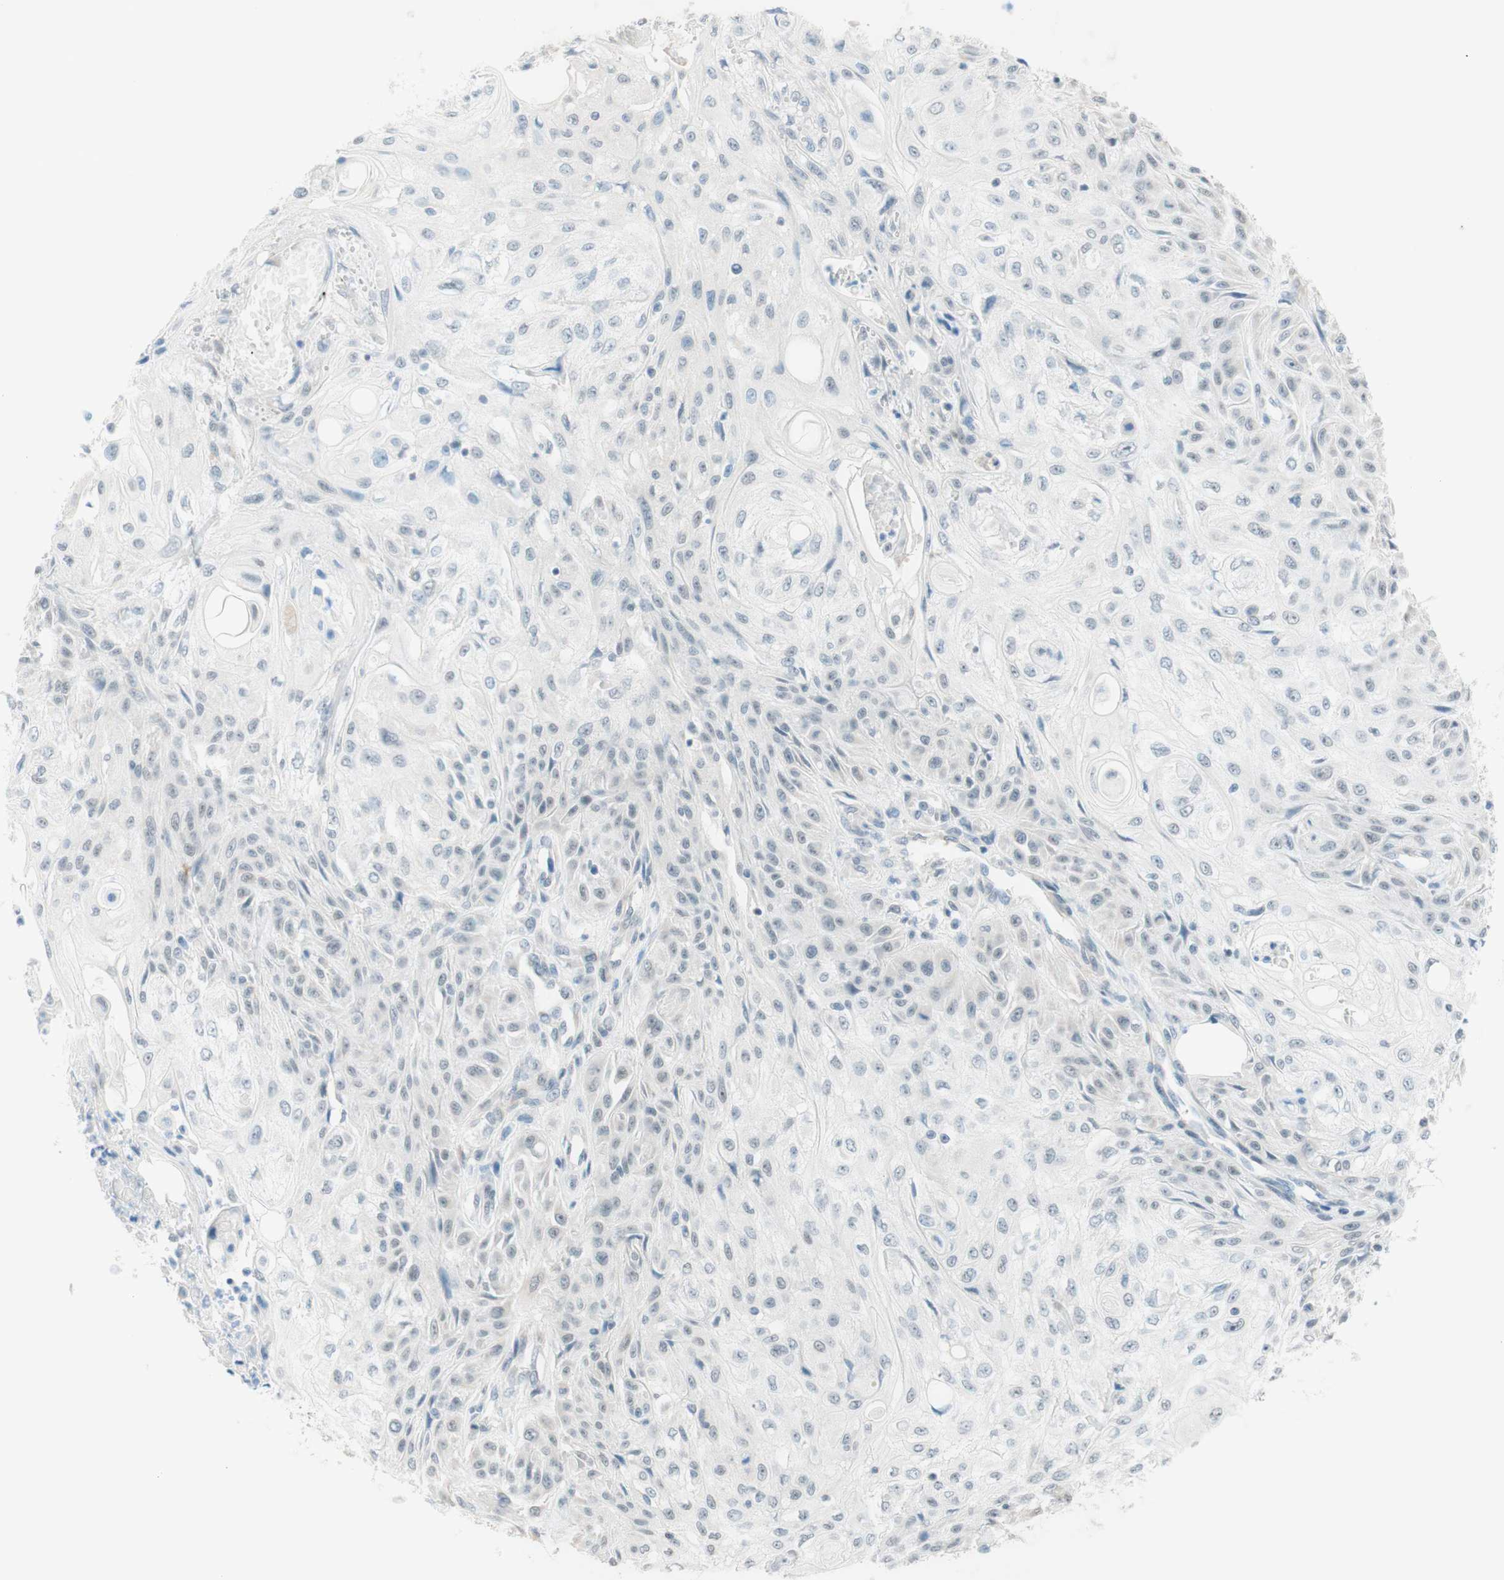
{"staining": {"intensity": "negative", "quantity": "none", "location": "none"}, "tissue": "skin cancer", "cell_type": "Tumor cells", "image_type": "cancer", "snomed": [{"axis": "morphology", "description": "Squamous cell carcinoma, NOS"}, {"axis": "topography", "description": "Skin"}], "caption": "Immunohistochemistry photomicrograph of neoplastic tissue: human skin cancer (squamous cell carcinoma) stained with DAB demonstrates no significant protein expression in tumor cells. The staining was performed using DAB to visualize the protein expression in brown, while the nuclei were stained in blue with hematoxylin (Magnification: 20x).", "gene": "JPH1", "patient": {"sex": "male", "age": 75}}